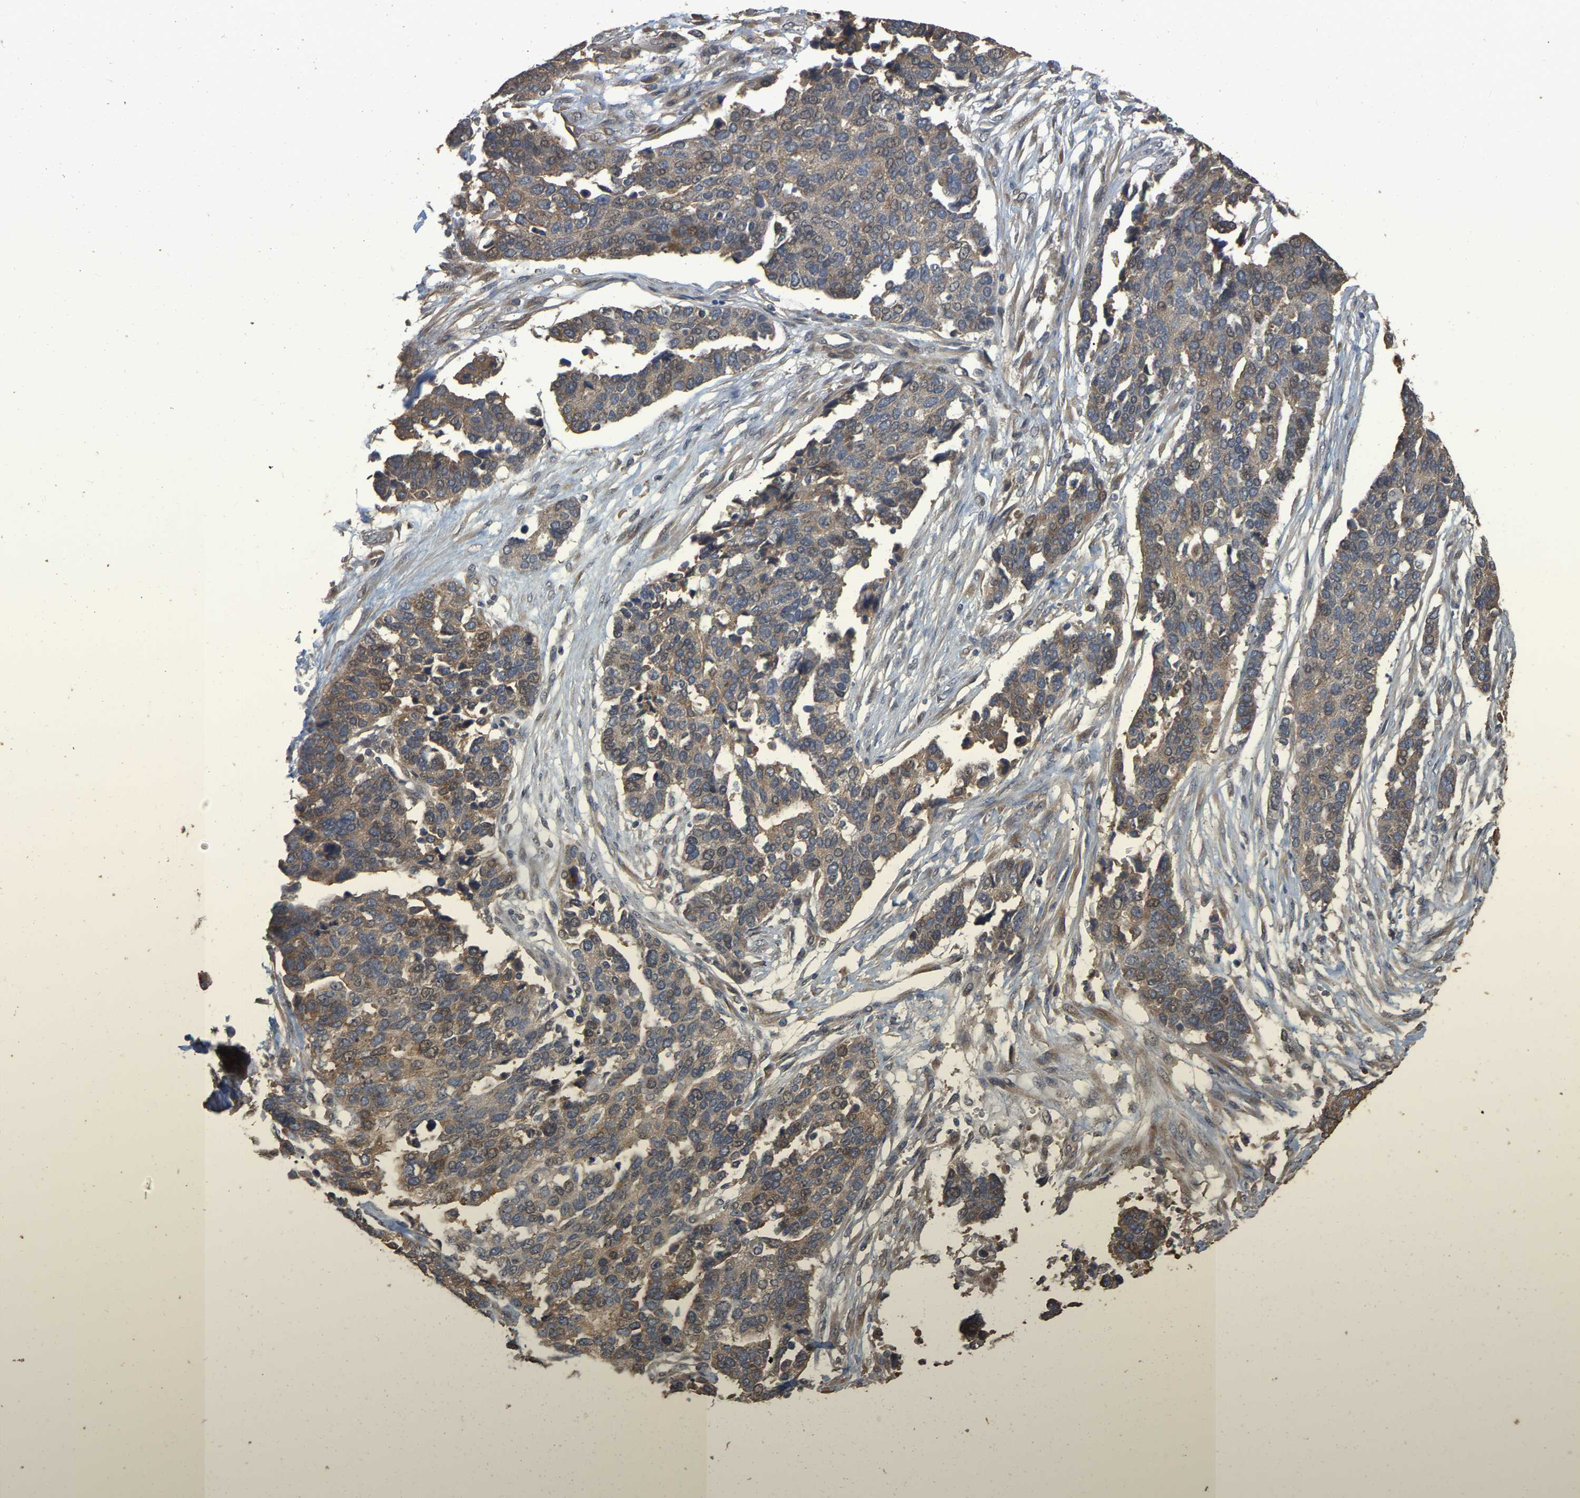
{"staining": {"intensity": "moderate", "quantity": ">75%", "location": "cytoplasmic/membranous,nuclear"}, "tissue": "ovarian cancer", "cell_type": "Tumor cells", "image_type": "cancer", "snomed": [{"axis": "morphology", "description": "Cystadenocarcinoma, serous, NOS"}, {"axis": "topography", "description": "Ovary"}], "caption": "Human ovarian cancer stained with a protein marker demonstrates moderate staining in tumor cells.", "gene": "NCS1", "patient": {"sex": "female", "age": 44}}